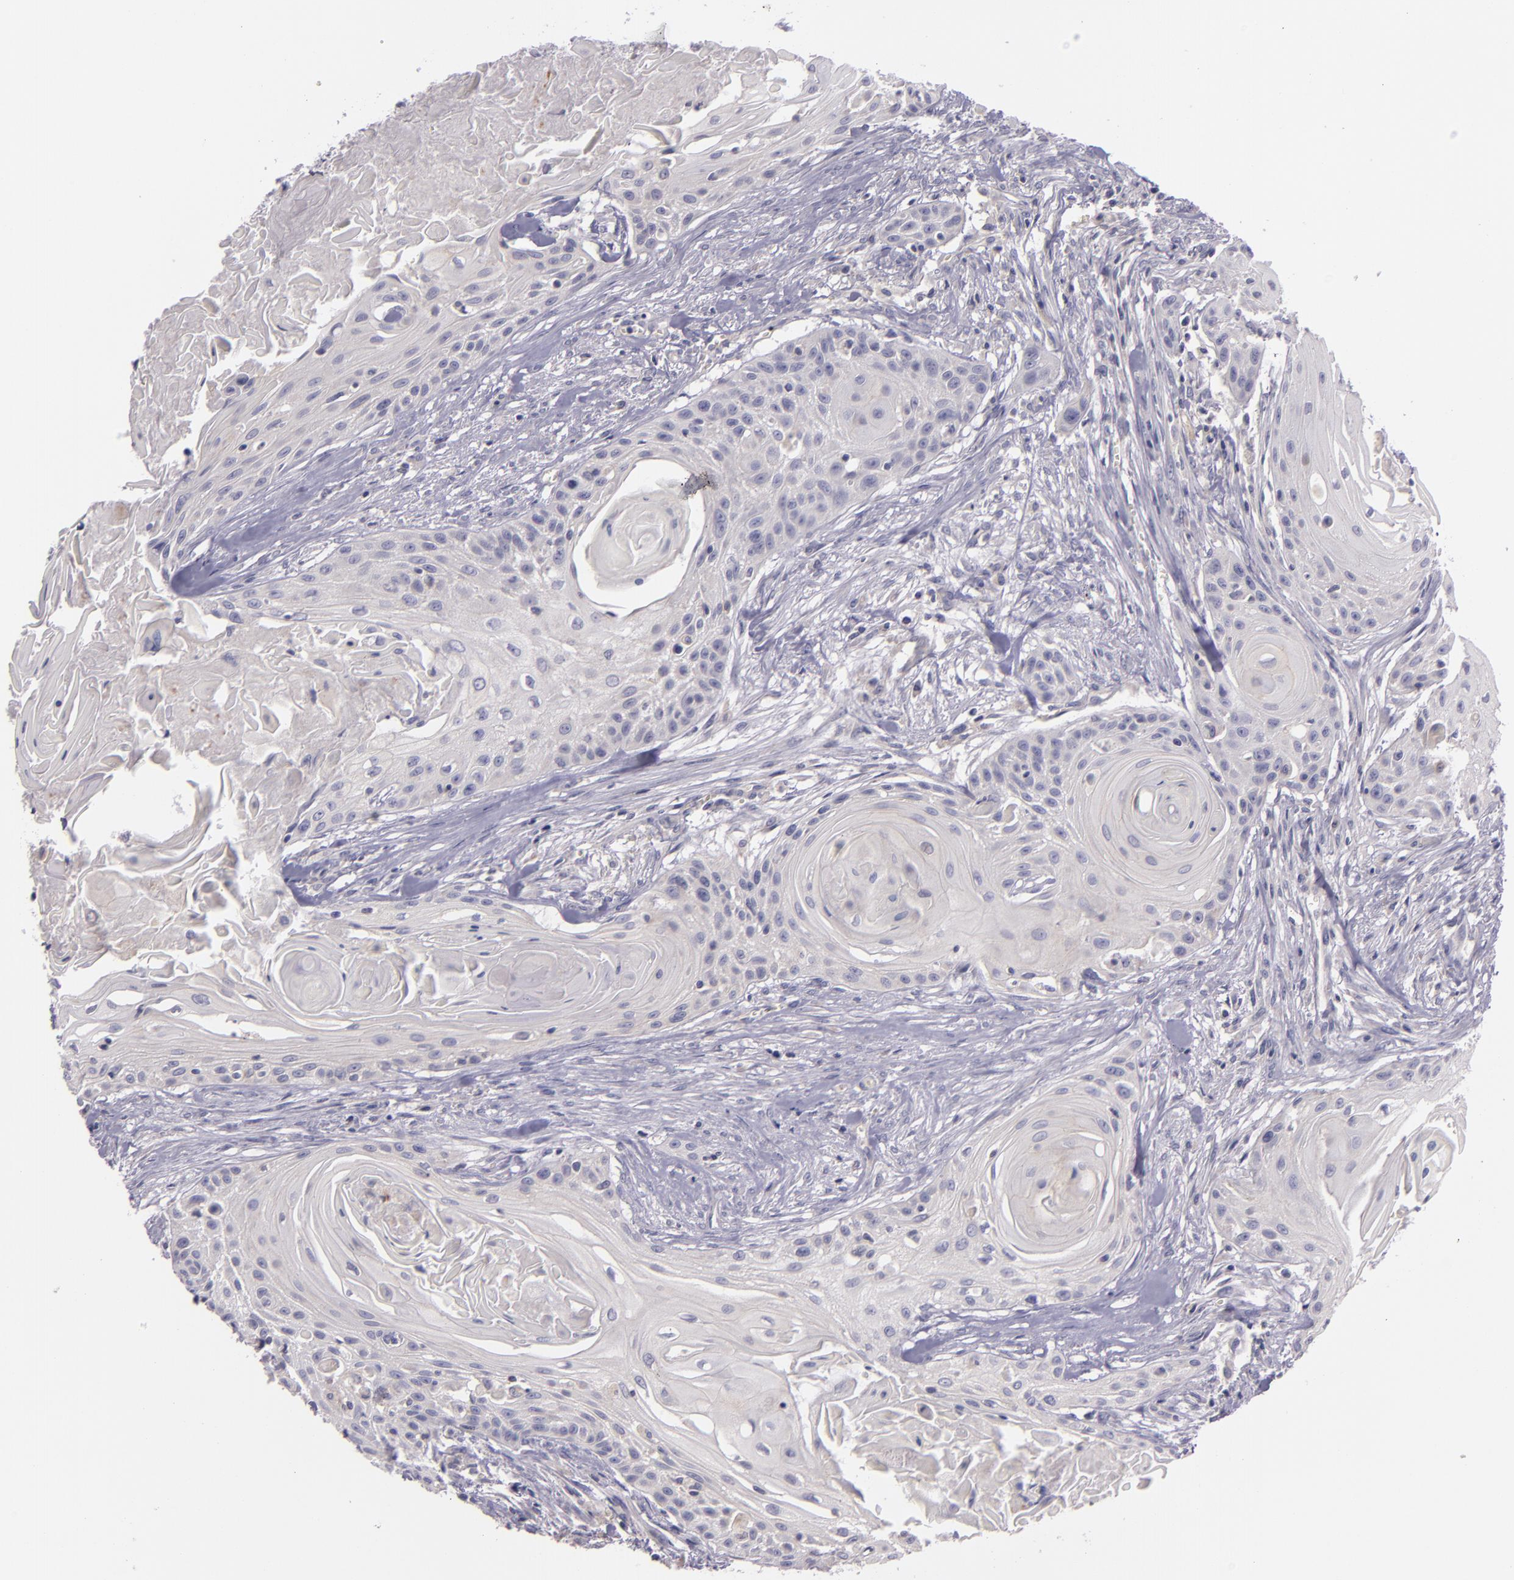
{"staining": {"intensity": "negative", "quantity": "none", "location": "none"}, "tissue": "head and neck cancer", "cell_type": "Tumor cells", "image_type": "cancer", "snomed": [{"axis": "morphology", "description": "Squamous cell carcinoma, NOS"}, {"axis": "morphology", "description": "Squamous cell carcinoma, metastatic, NOS"}, {"axis": "topography", "description": "Lymph node"}, {"axis": "topography", "description": "Salivary gland"}, {"axis": "topography", "description": "Head-Neck"}], "caption": "Tumor cells are negative for protein expression in human head and neck metastatic squamous cell carcinoma.", "gene": "RALGAPA1", "patient": {"sex": "female", "age": 74}}